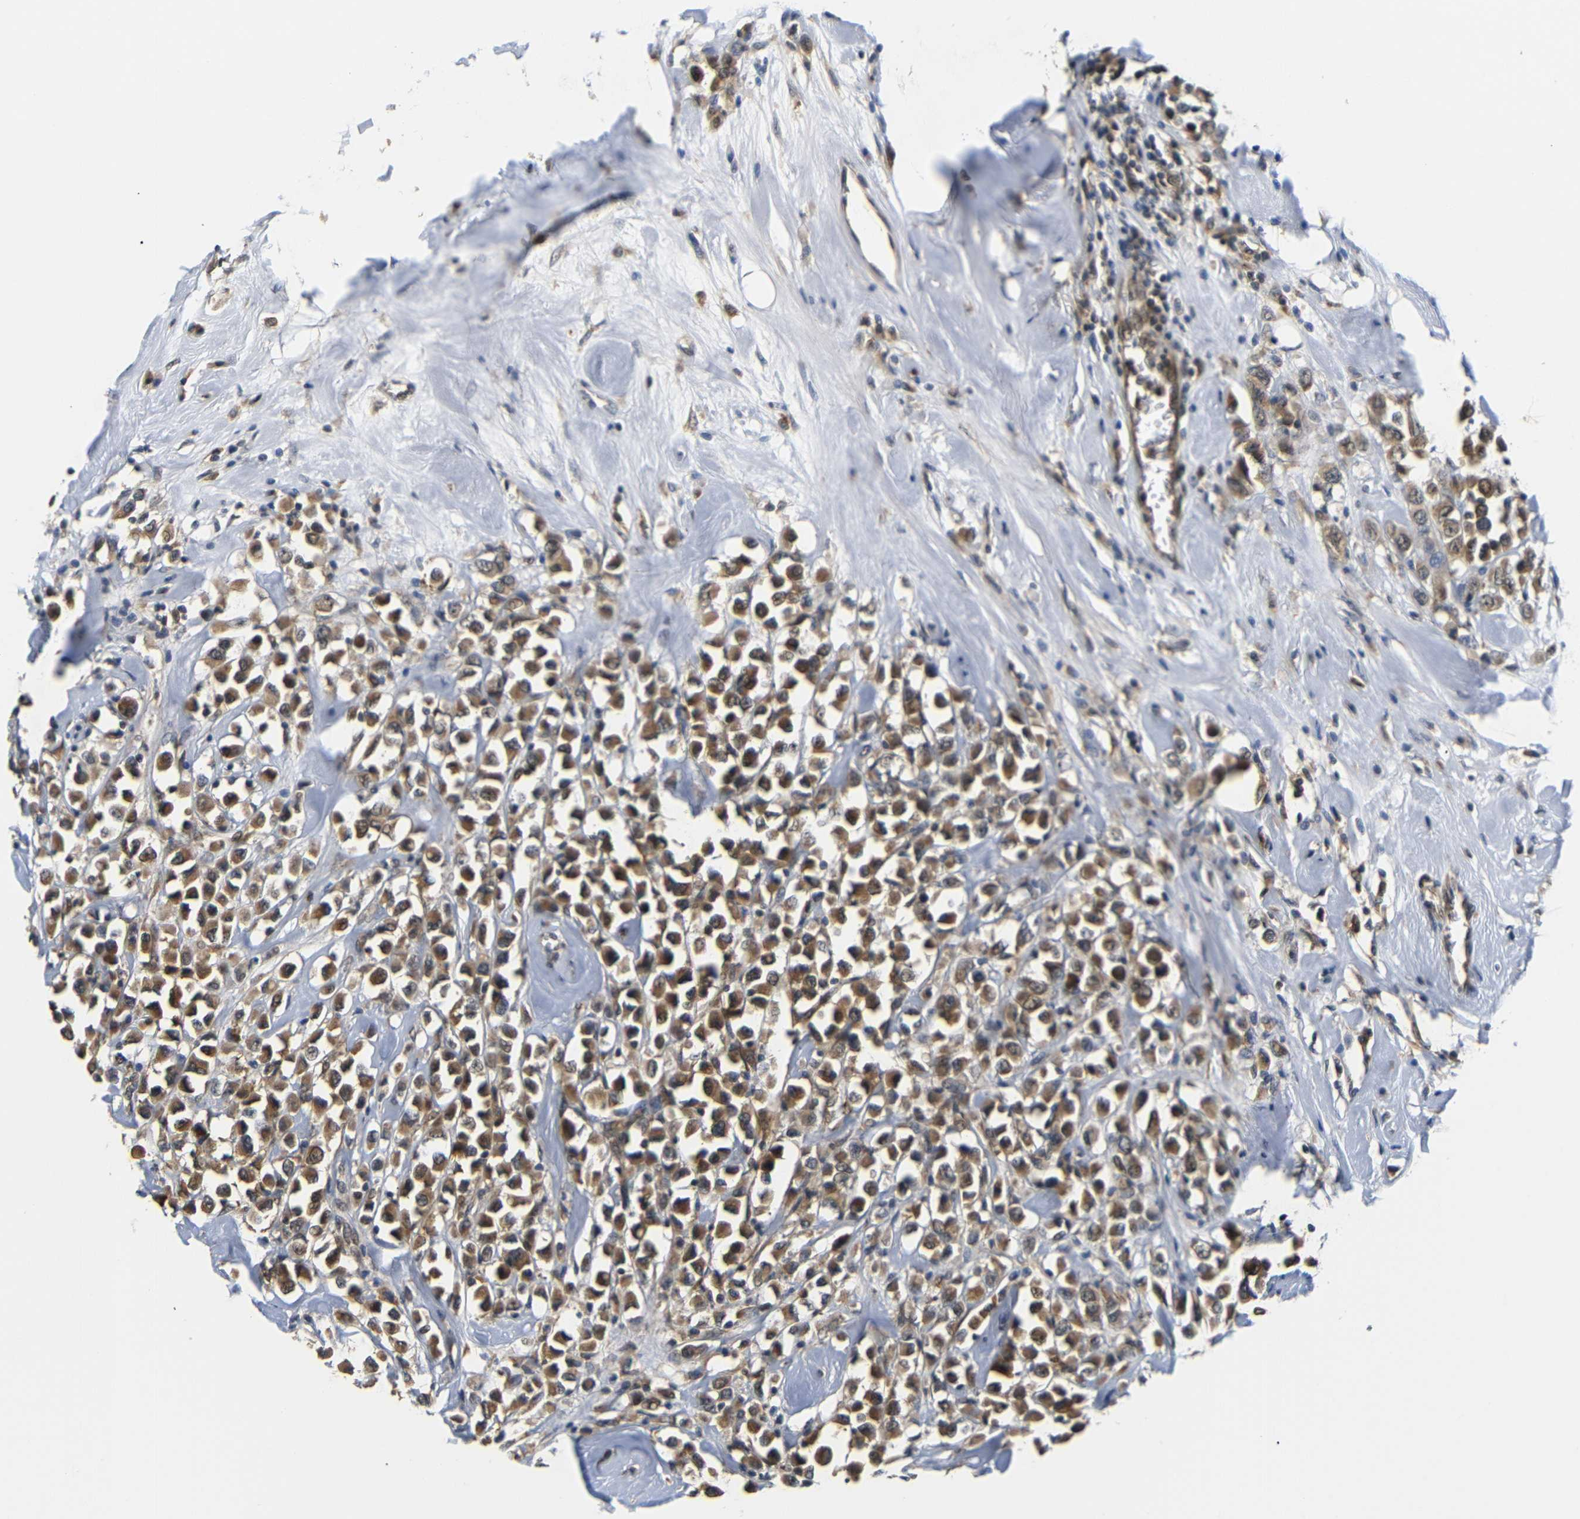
{"staining": {"intensity": "moderate", "quantity": ">75%", "location": "cytoplasmic/membranous"}, "tissue": "breast cancer", "cell_type": "Tumor cells", "image_type": "cancer", "snomed": [{"axis": "morphology", "description": "Duct carcinoma"}, {"axis": "topography", "description": "Breast"}], "caption": "An image showing moderate cytoplasmic/membranous staining in about >75% of tumor cells in breast cancer, as visualized by brown immunohistochemical staining.", "gene": "GJA5", "patient": {"sex": "female", "age": 61}}